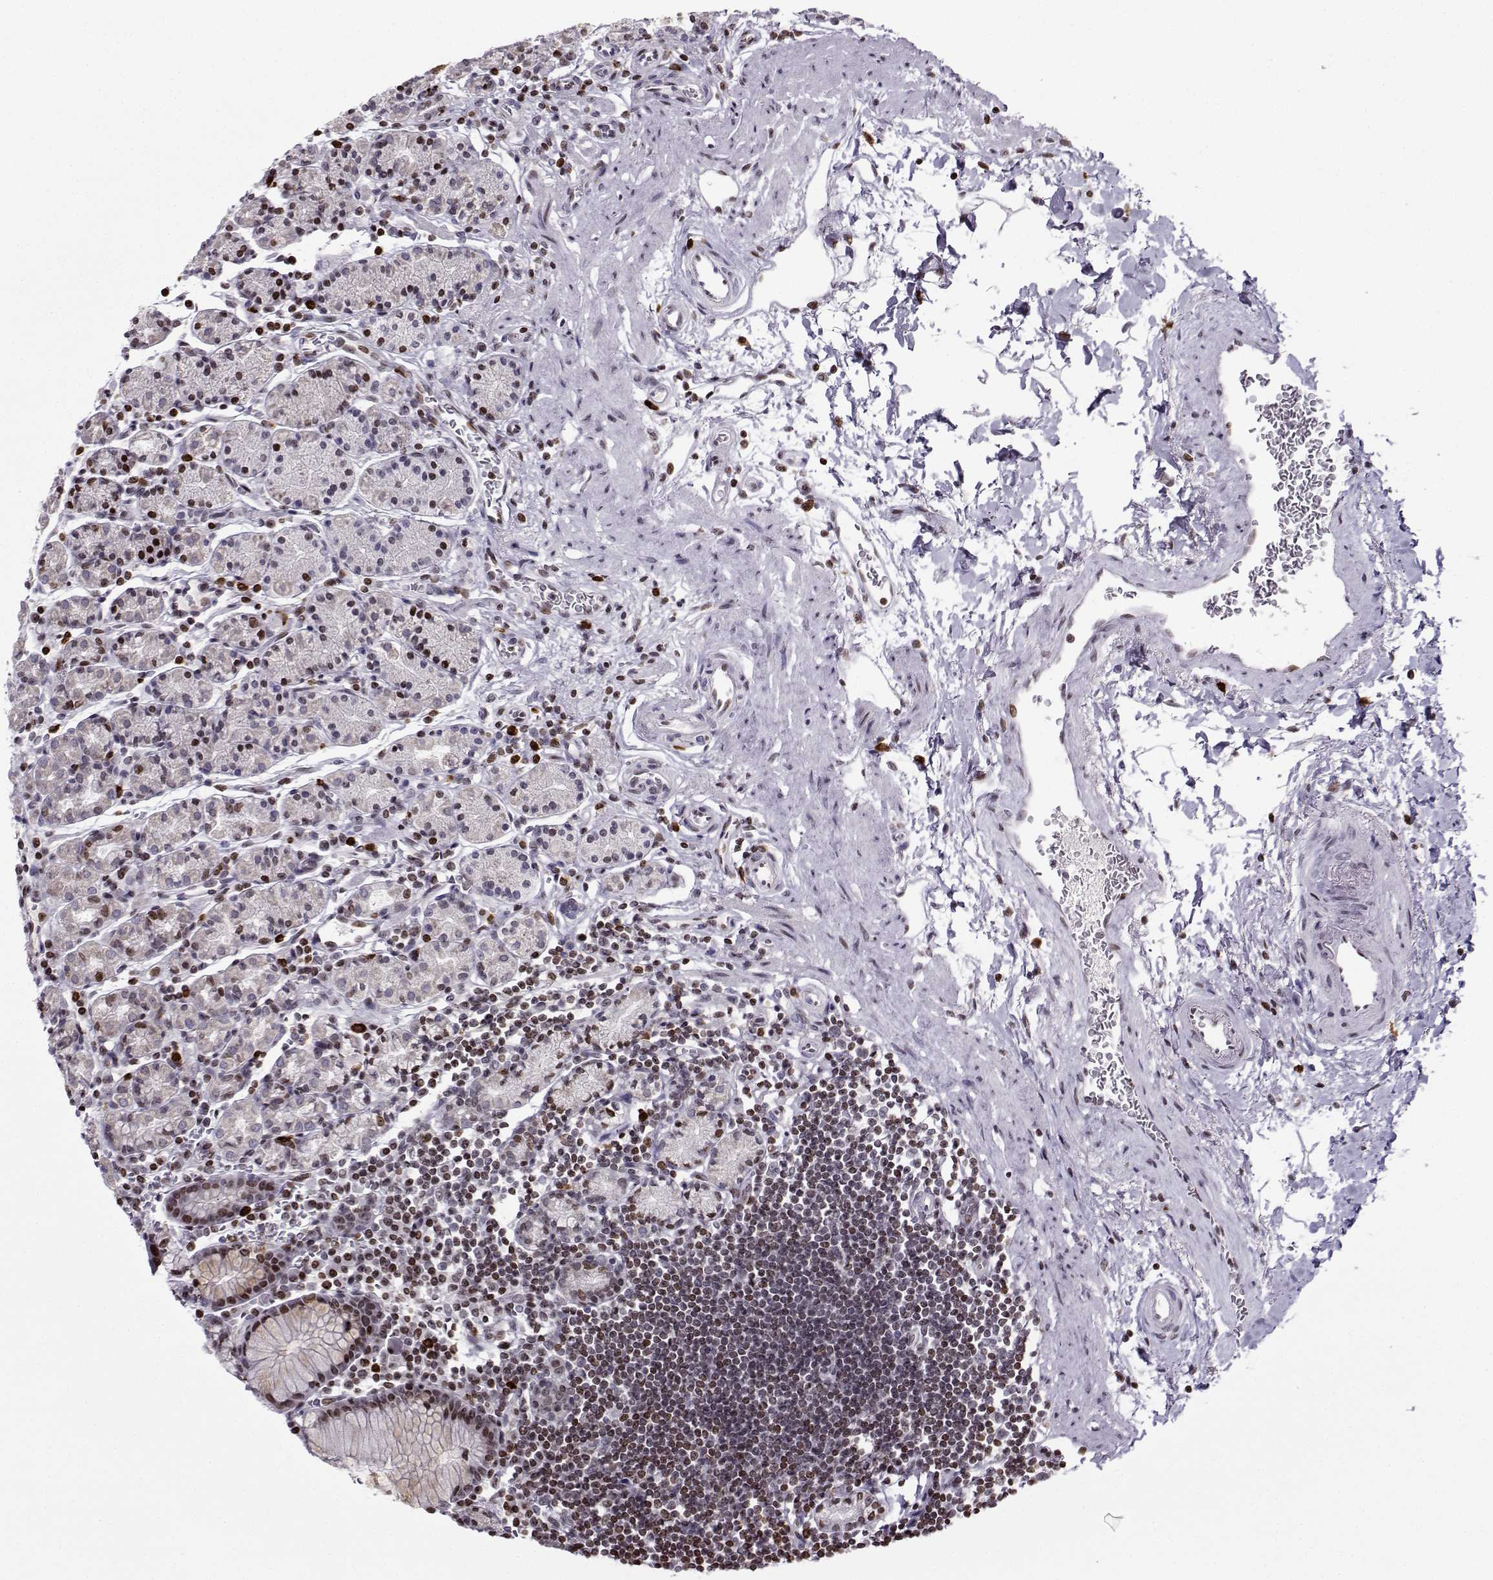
{"staining": {"intensity": "moderate", "quantity": "<25%", "location": "nuclear"}, "tissue": "stomach", "cell_type": "Glandular cells", "image_type": "normal", "snomed": [{"axis": "morphology", "description": "Normal tissue, NOS"}, {"axis": "topography", "description": "Stomach, upper"}, {"axis": "topography", "description": "Stomach"}], "caption": "IHC staining of benign stomach, which demonstrates low levels of moderate nuclear staining in about <25% of glandular cells indicating moderate nuclear protein positivity. The staining was performed using DAB (brown) for protein detection and nuclei were counterstained in hematoxylin (blue).", "gene": "ZNF19", "patient": {"sex": "male", "age": 62}}